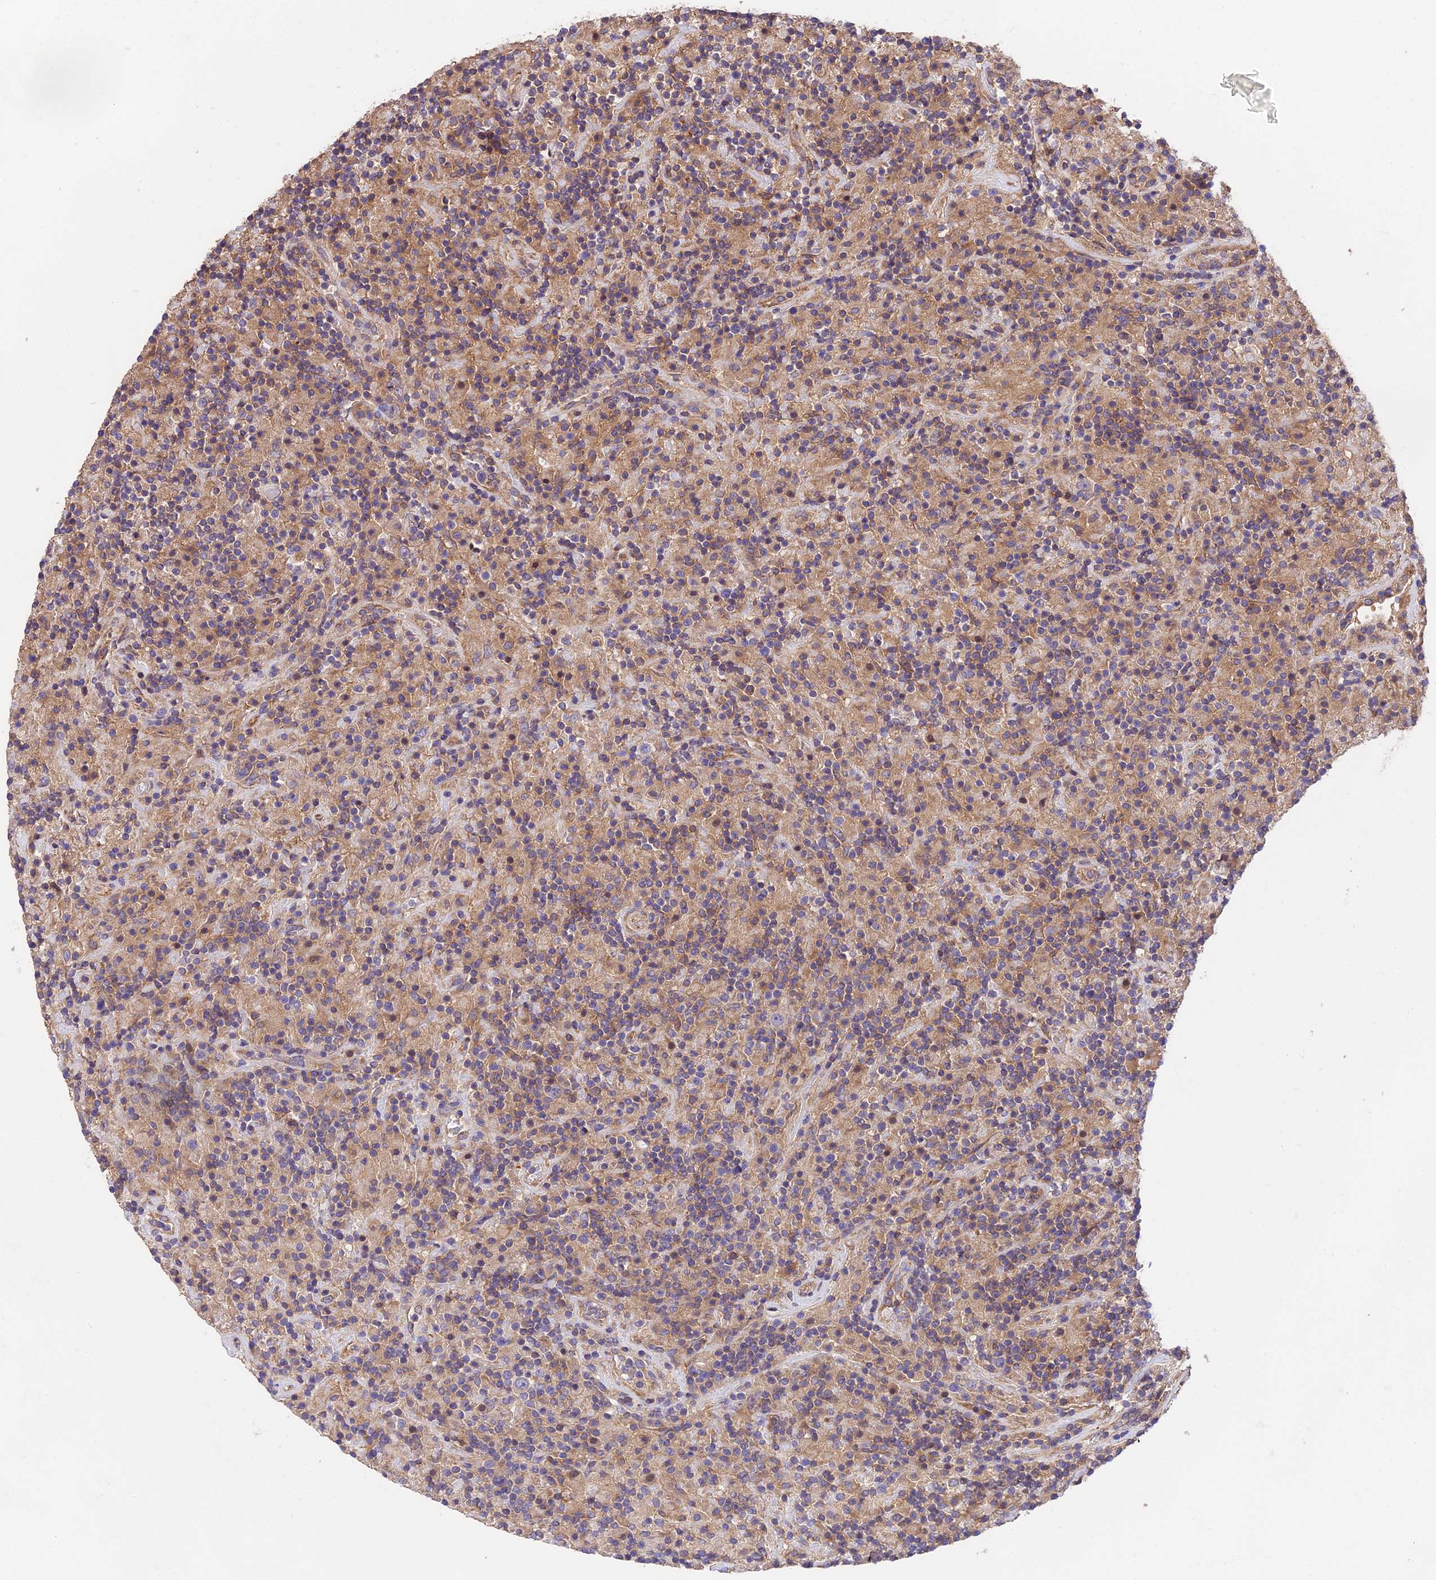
{"staining": {"intensity": "moderate", "quantity": "<25%", "location": "cytoplasmic/membranous"}, "tissue": "lymphoma", "cell_type": "Tumor cells", "image_type": "cancer", "snomed": [{"axis": "morphology", "description": "Hodgkin's disease, NOS"}, {"axis": "topography", "description": "Lymph node"}], "caption": "Hodgkin's disease stained with a brown dye displays moderate cytoplasmic/membranous positive expression in about <25% of tumor cells.", "gene": "BLOC1S4", "patient": {"sex": "male", "age": 70}}